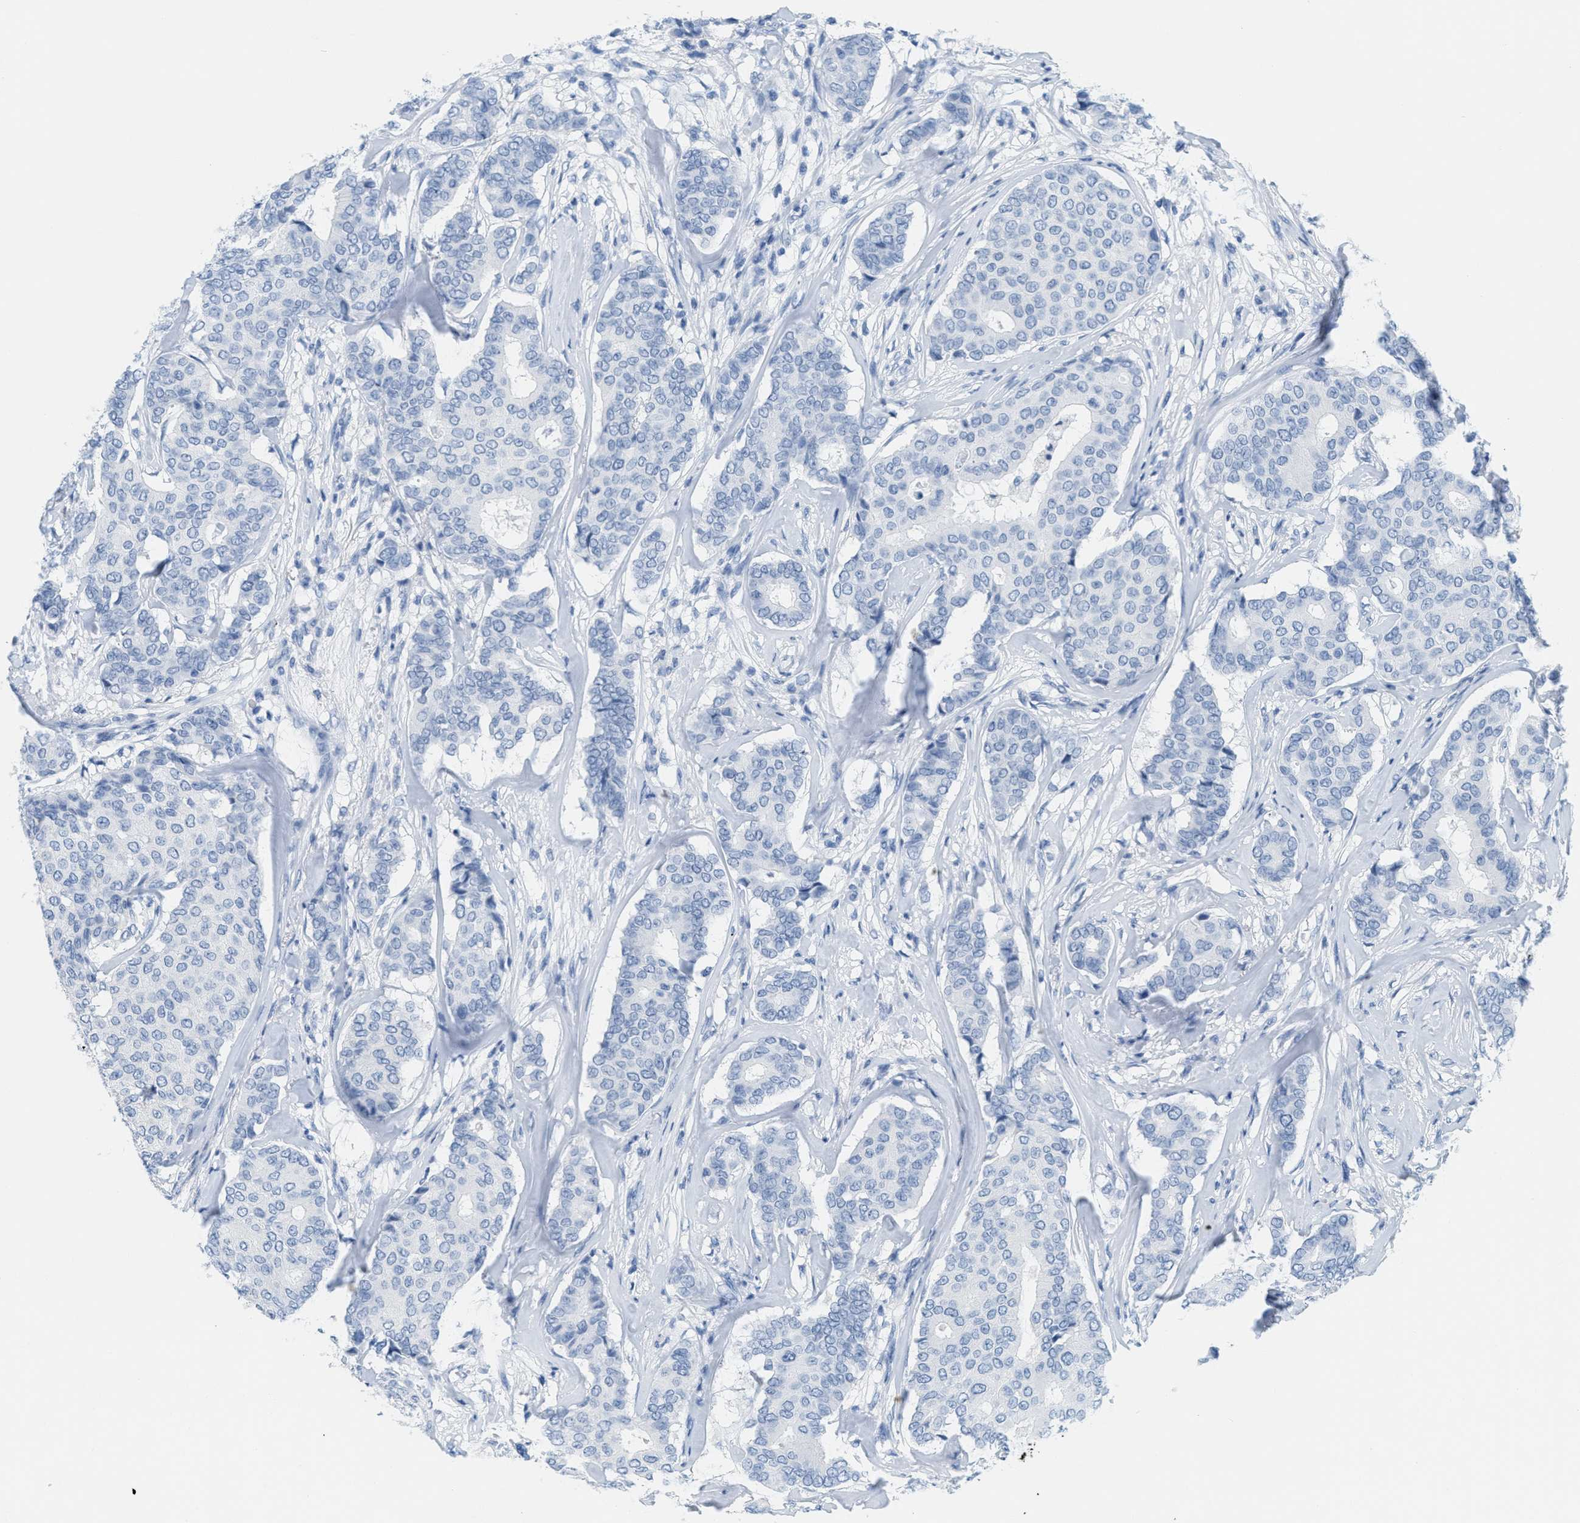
{"staining": {"intensity": "negative", "quantity": "none", "location": "none"}, "tissue": "breast cancer", "cell_type": "Tumor cells", "image_type": "cancer", "snomed": [{"axis": "morphology", "description": "Duct carcinoma"}, {"axis": "topography", "description": "Breast"}], "caption": "IHC image of breast cancer (infiltrating ductal carcinoma) stained for a protein (brown), which shows no expression in tumor cells.", "gene": "GPM6A", "patient": {"sex": "female", "age": 75}}